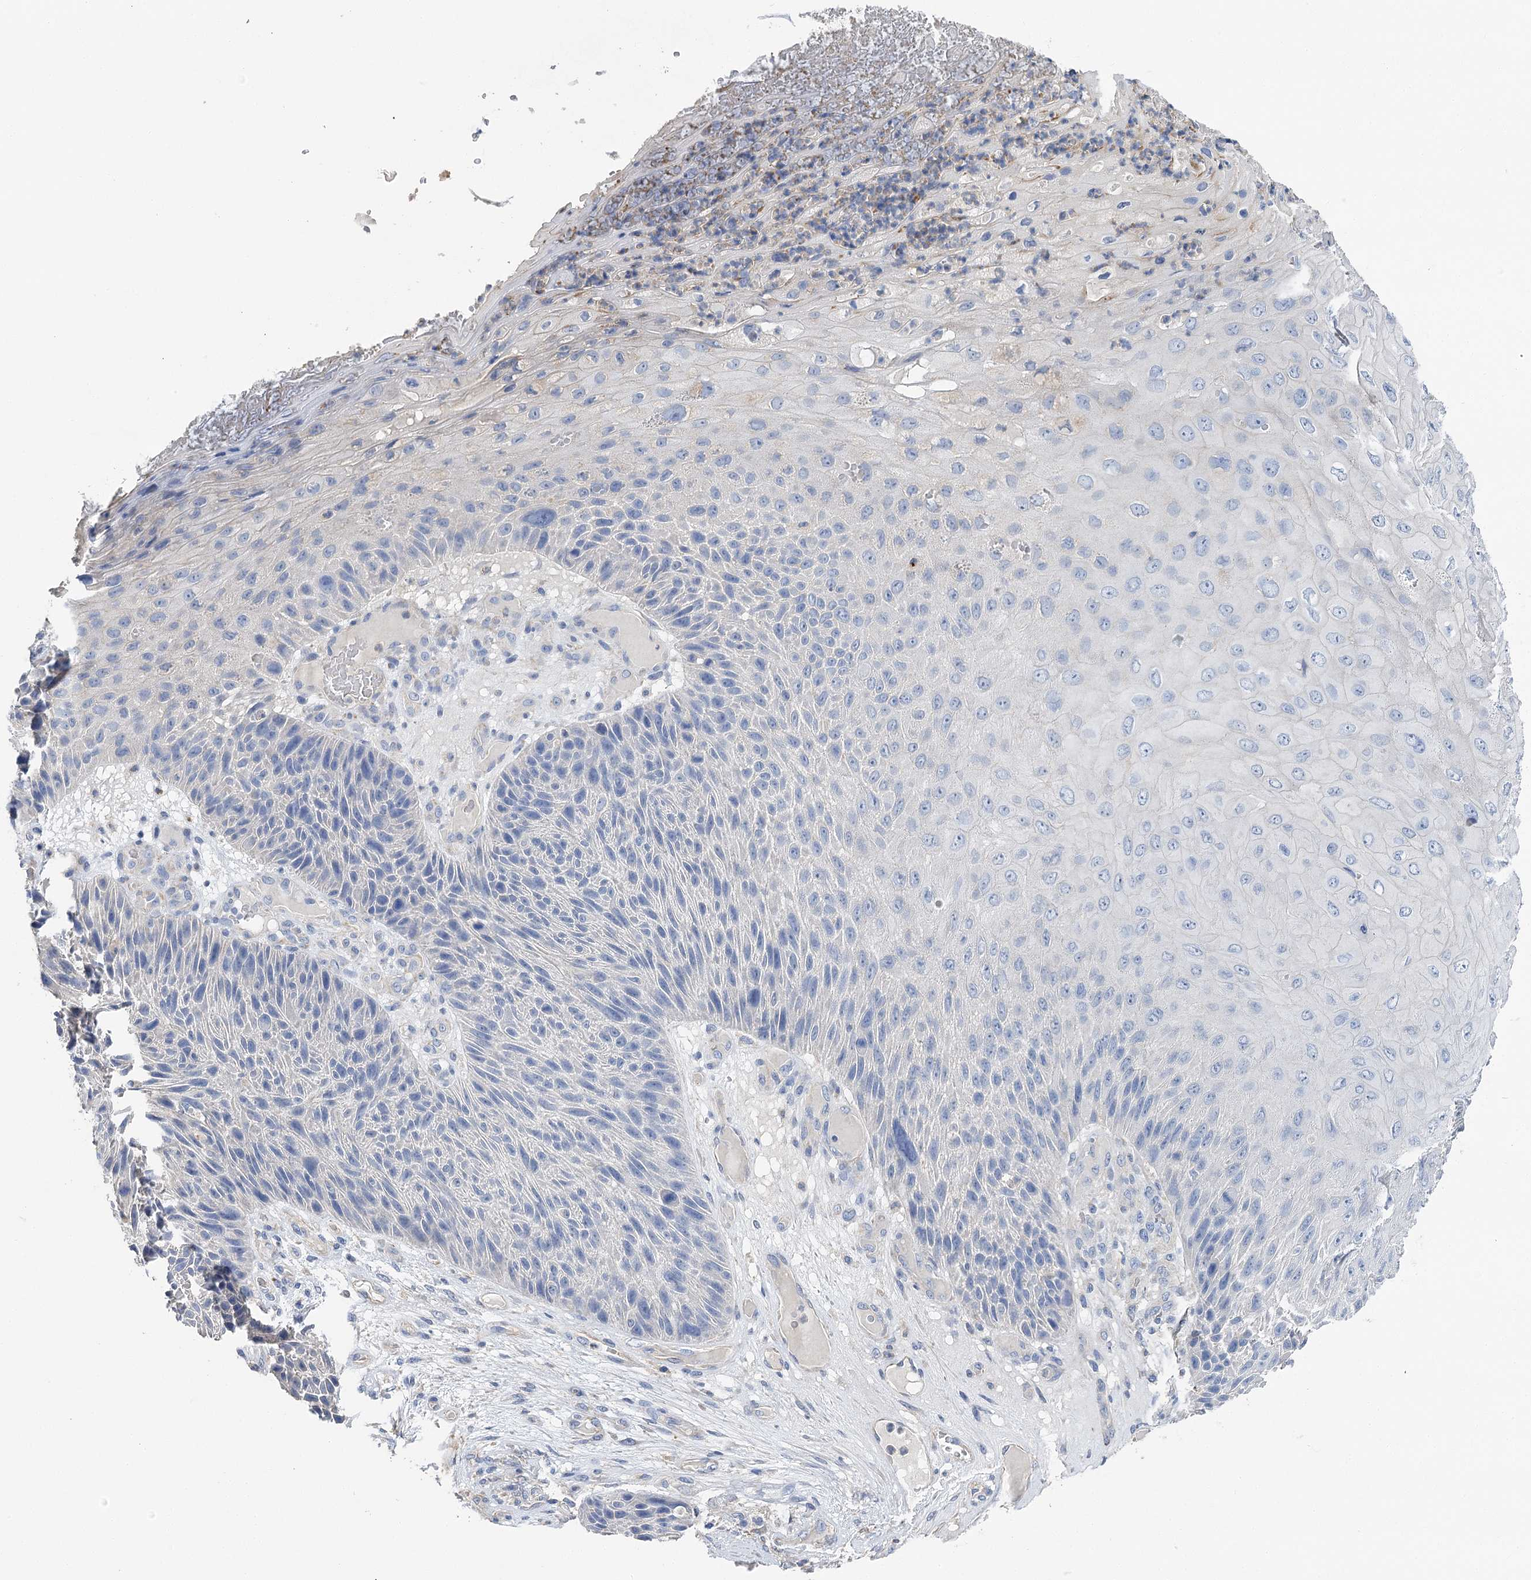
{"staining": {"intensity": "negative", "quantity": "none", "location": "none"}, "tissue": "skin cancer", "cell_type": "Tumor cells", "image_type": "cancer", "snomed": [{"axis": "morphology", "description": "Squamous cell carcinoma, NOS"}, {"axis": "topography", "description": "Skin"}], "caption": "High power microscopy image of an immunohistochemistry (IHC) histopathology image of skin squamous cell carcinoma, revealing no significant staining in tumor cells. (DAB (3,3'-diaminobenzidine) immunohistochemistry (IHC) visualized using brightfield microscopy, high magnification).", "gene": "EPYC", "patient": {"sex": "female", "age": 88}}